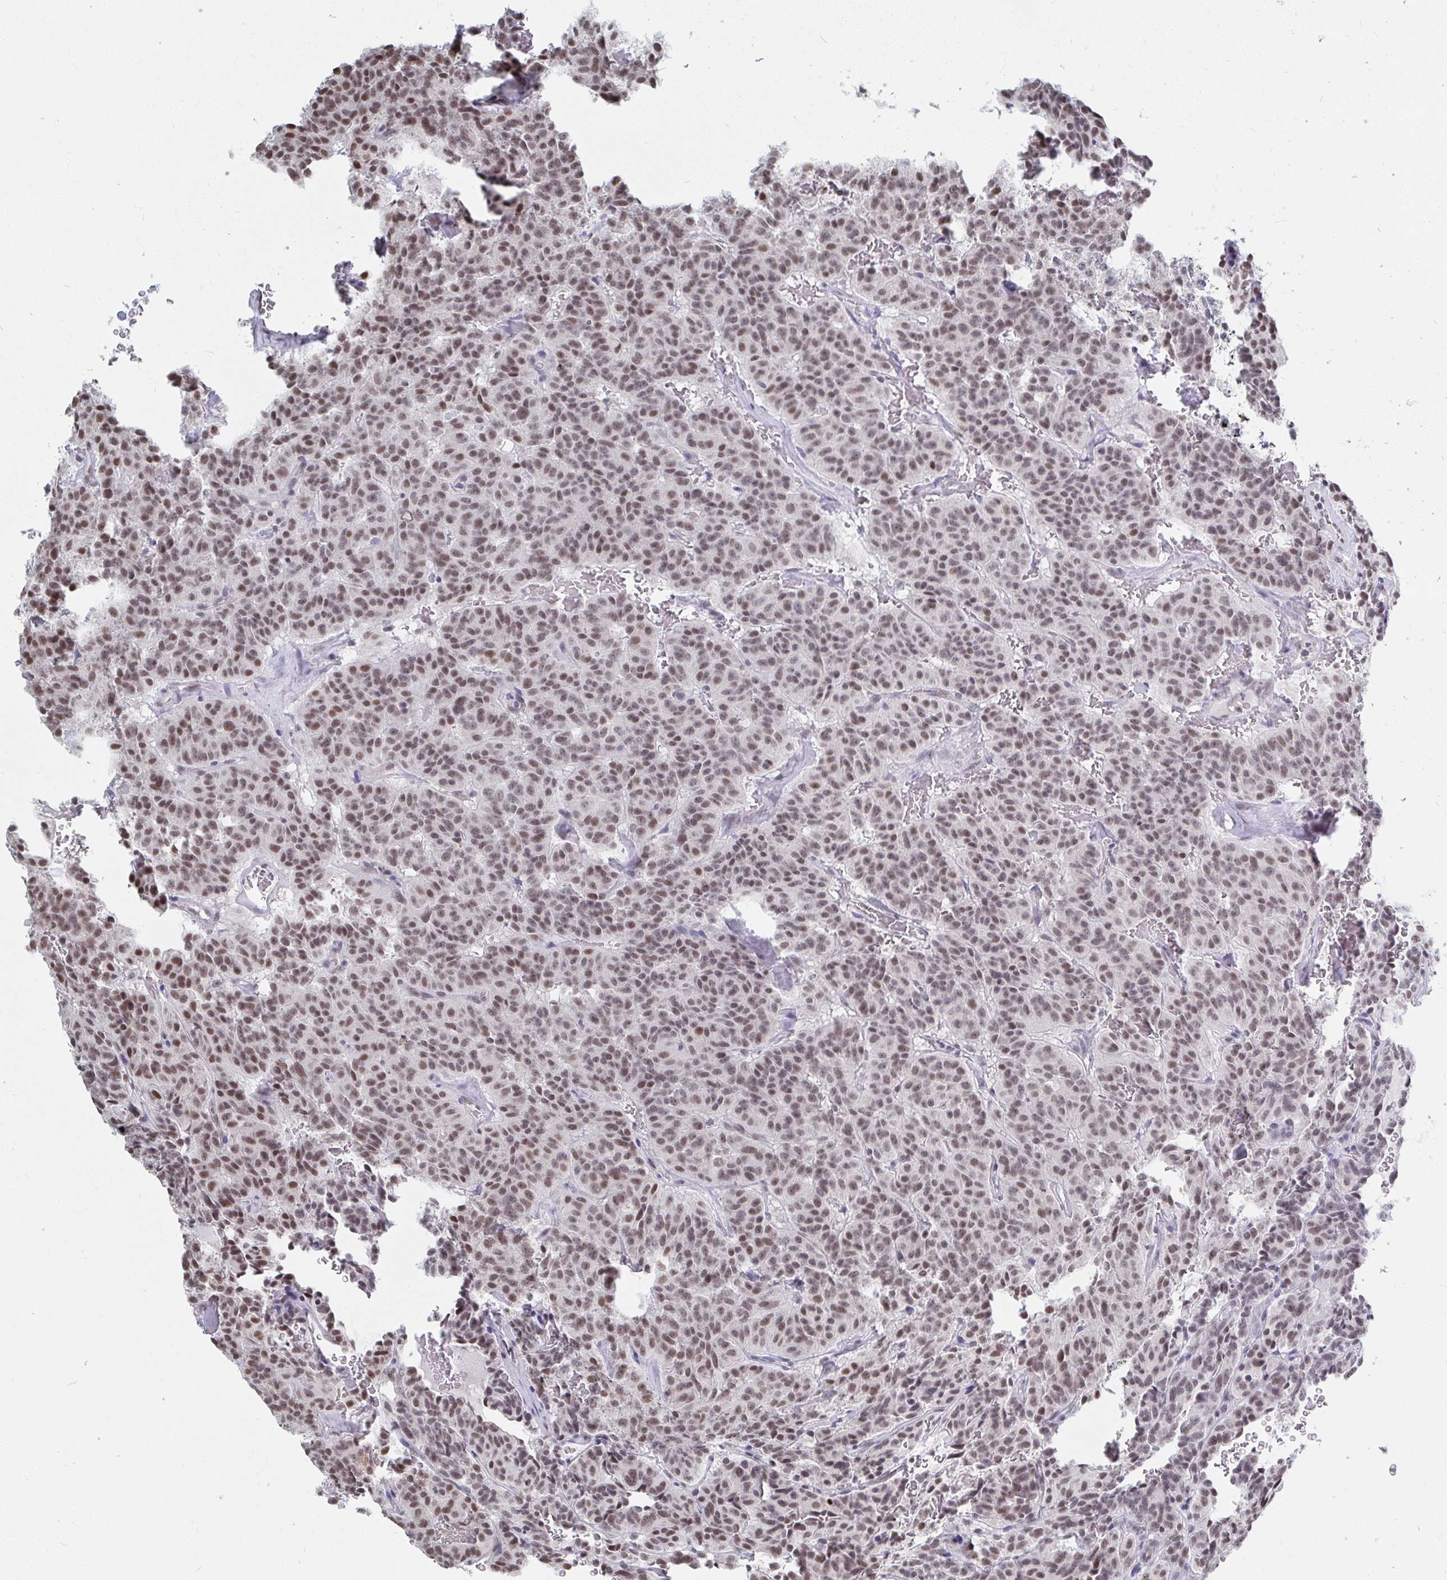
{"staining": {"intensity": "moderate", "quantity": ">75%", "location": "nuclear"}, "tissue": "carcinoid", "cell_type": "Tumor cells", "image_type": "cancer", "snomed": [{"axis": "morphology", "description": "Carcinoid, malignant, NOS"}, {"axis": "topography", "description": "Lung"}], "caption": "Moderate nuclear protein positivity is present in about >75% of tumor cells in carcinoid.", "gene": "TRIP12", "patient": {"sex": "female", "age": 61}}